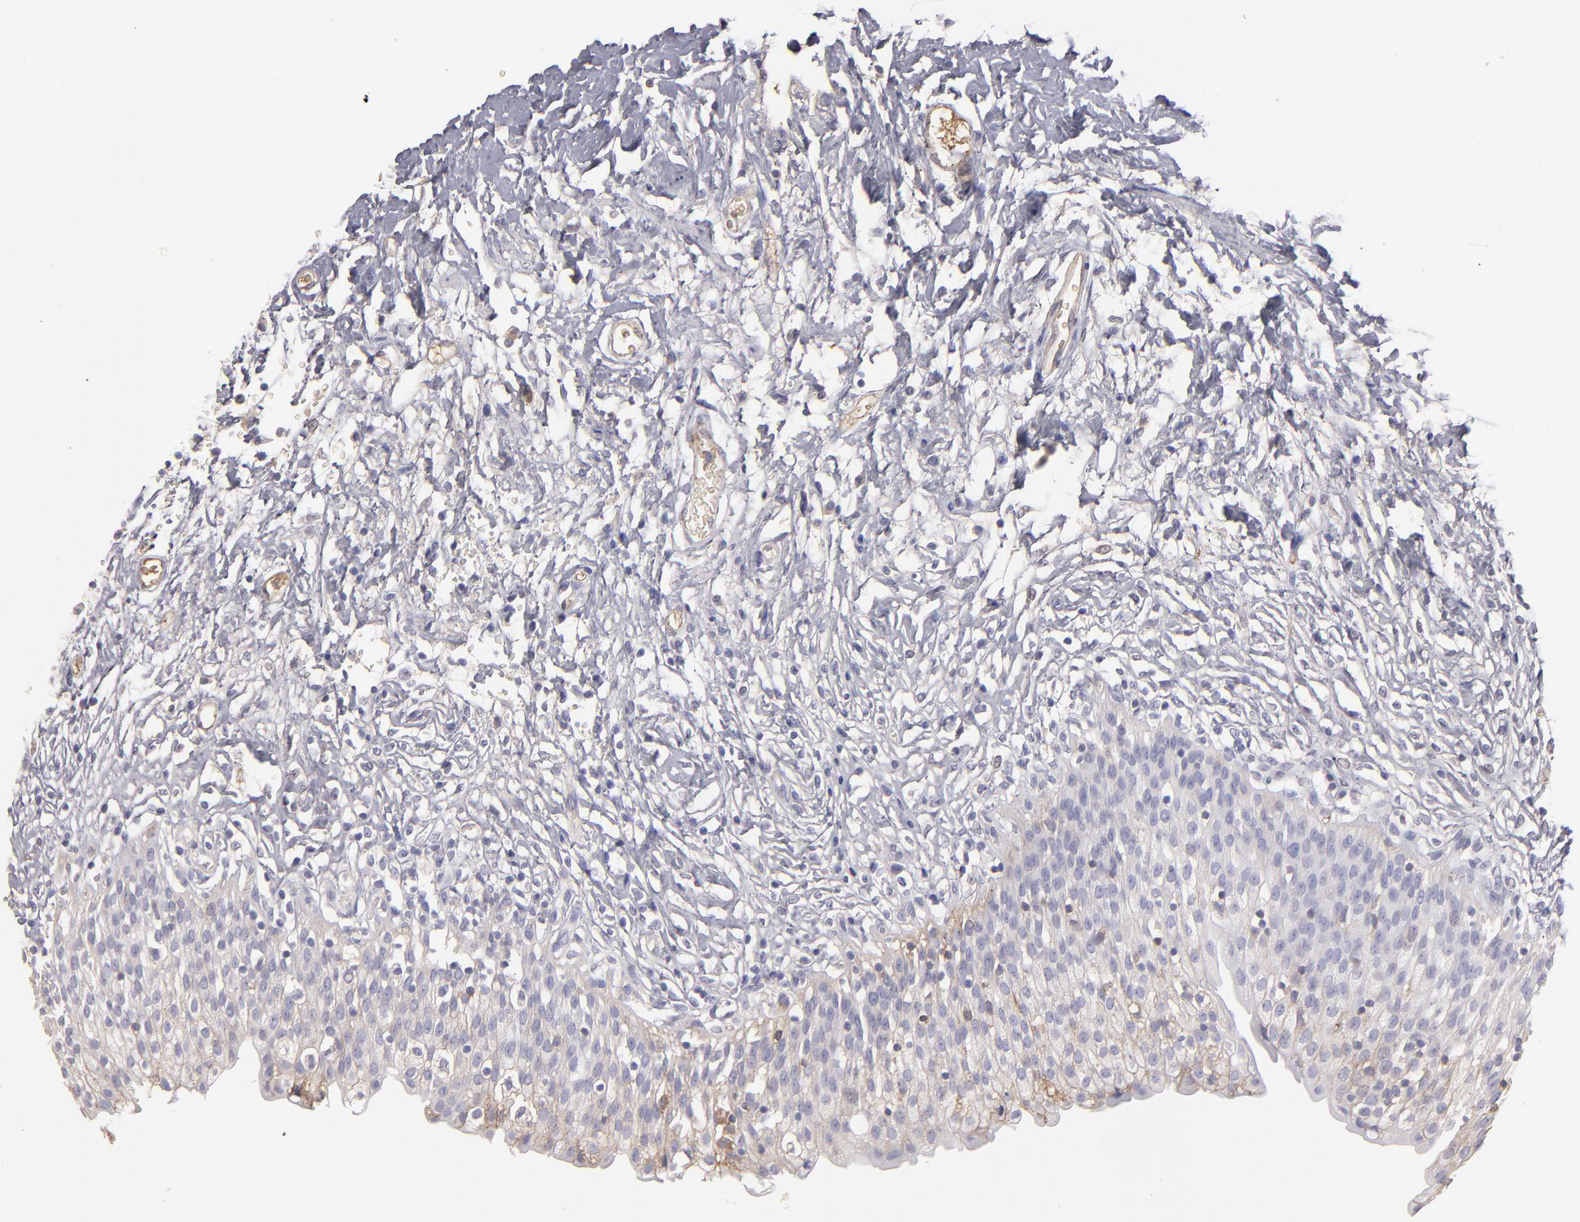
{"staining": {"intensity": "negative", "quantity": "none", "location": "none"}, "tissue": "urinary bladder", "cell_type": "Urothelial cells", "image_type": "normal", "snomed": [{"axis": "morphology", "description": "Normal tissue, NOS"}, {"axis": "topography", "description": "Urinary bladder"}], "caption": "IHC of normal urinary bladder shows no positivity in urothelial cells.", "gene": "ABCC4", "patient": {"sex": "female", "age": 80}}